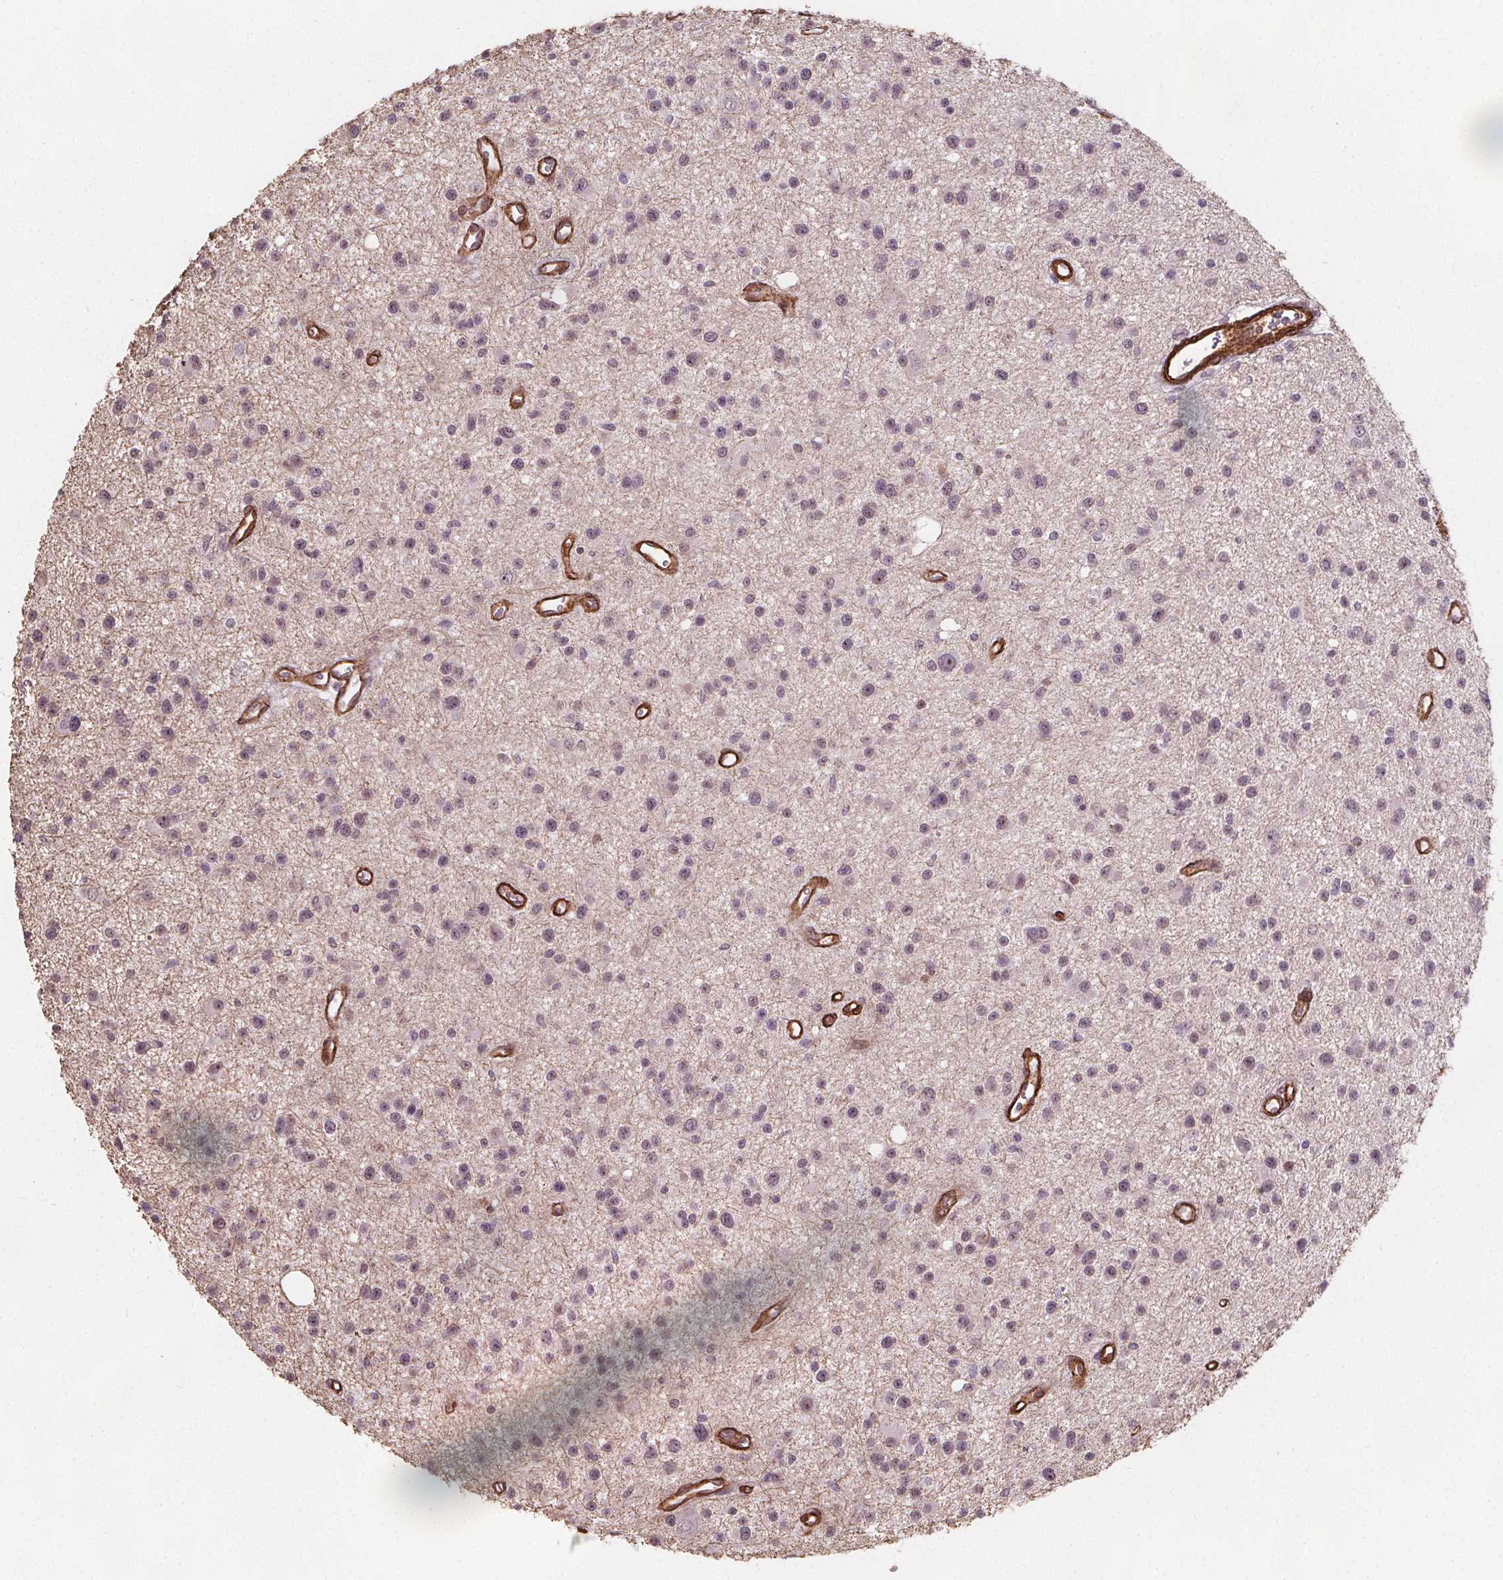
{"staining": {"intensity": "negative", "quantity": "none", "location": "none"}, "tissue": "glioma", "cell_type": "Tumor cells", "image_type": "cancer", "snomed": [{"axis": "morphology", "description": "Glioma, malignant, Low grade"}, {"axis": "topography", "description": "Brain"}], "caption": "This micrograph is of malignant glioma (low-grade) stained with immunohistochemistry (IHC) to label a protein in brown with the nuclei are counter-stained blue. There is no expression in tumor cells.", "gene": "HAS1", "patient": {"sex": "male", "age": 43}}